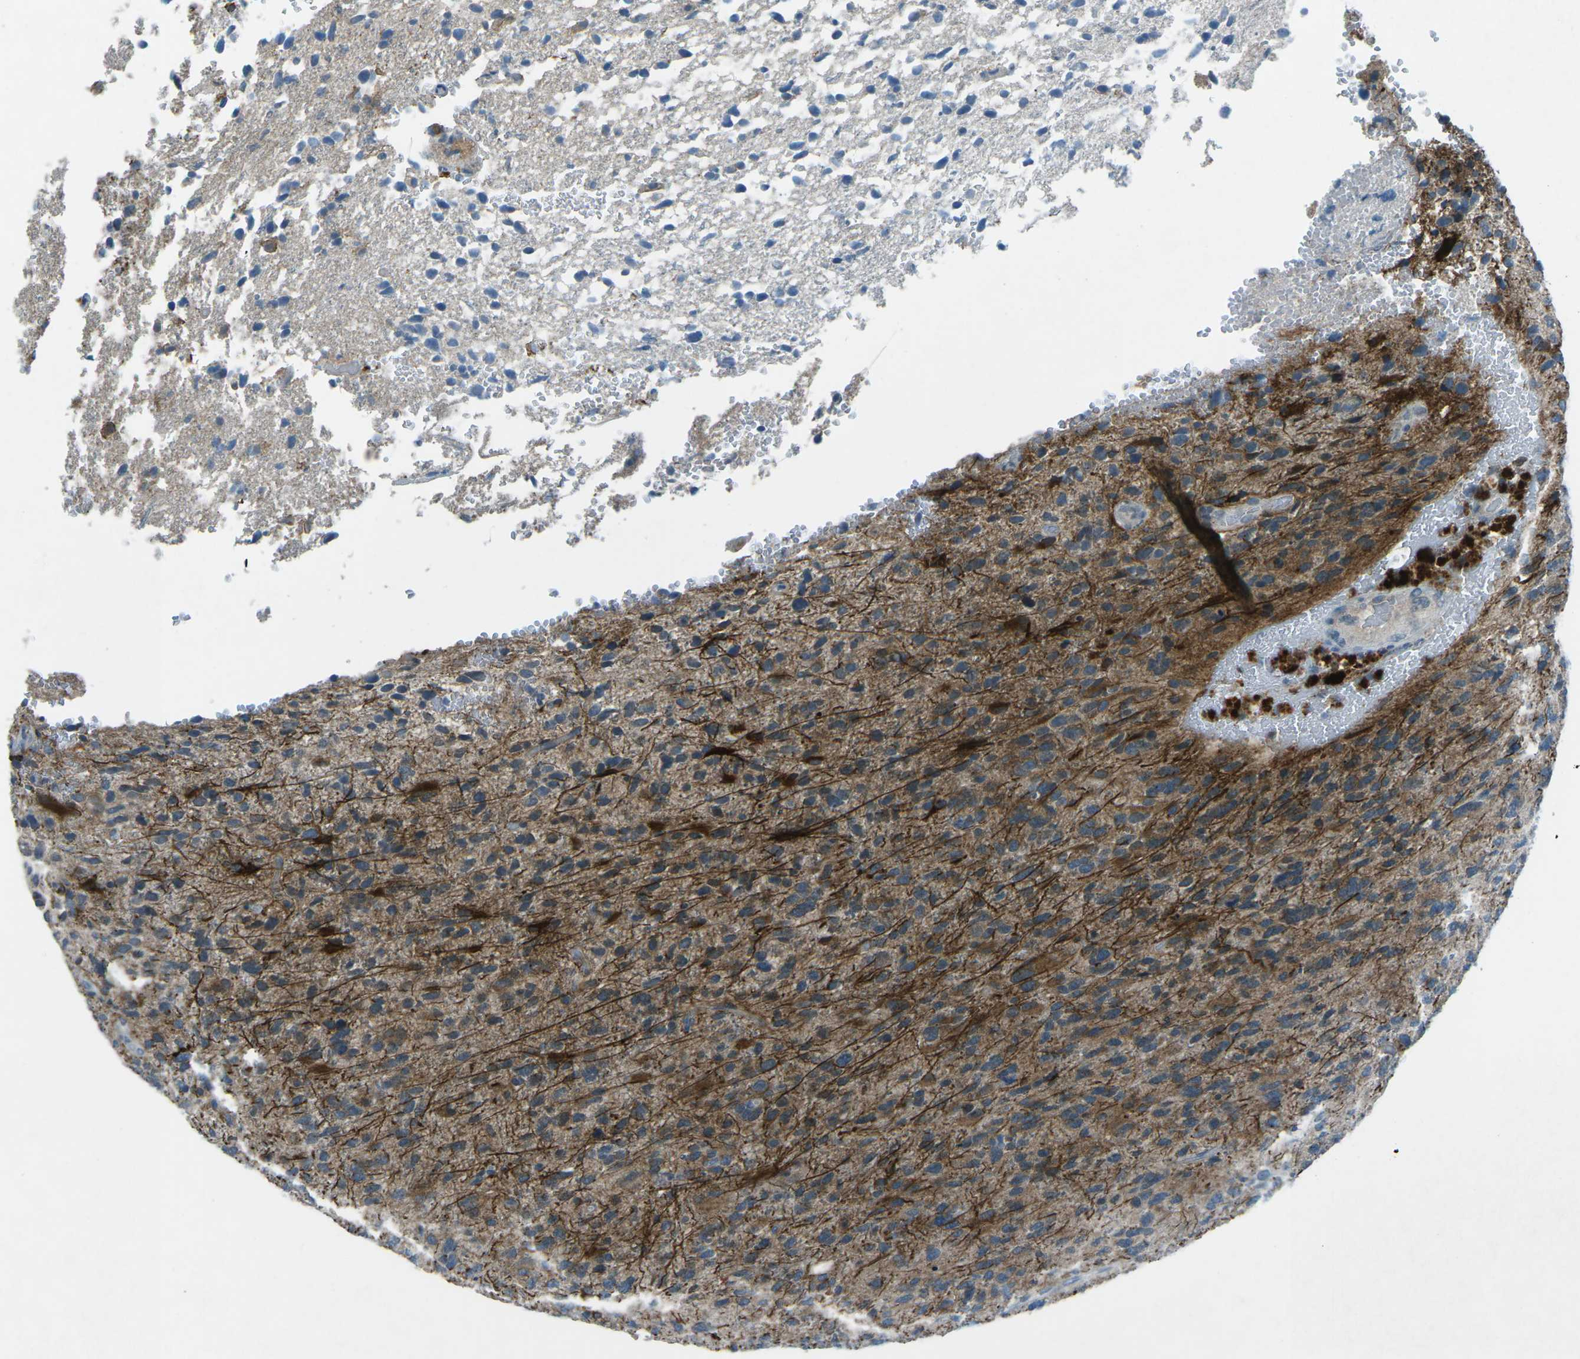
{"staining": {"intensity": "moderate", "quantity": "25%-75%", "location": "cytoplasmic/membranous"}, "tissue": "glioma", "cell_type": "Tumor cells", "image_type": "cancer", "snomed": [{"axis": "morphology", "description": "Glioma, malignant, High grade"}, {"axis": "topography", "description": "Brain"}], "caption": "Tumor cells show medium levels of moderate cytoplasmic/membranous positivity in approximately 25%-75% of cells in glioma.", "gene": "PRKCA", "patient": {"sex": "female", "age": 58}}